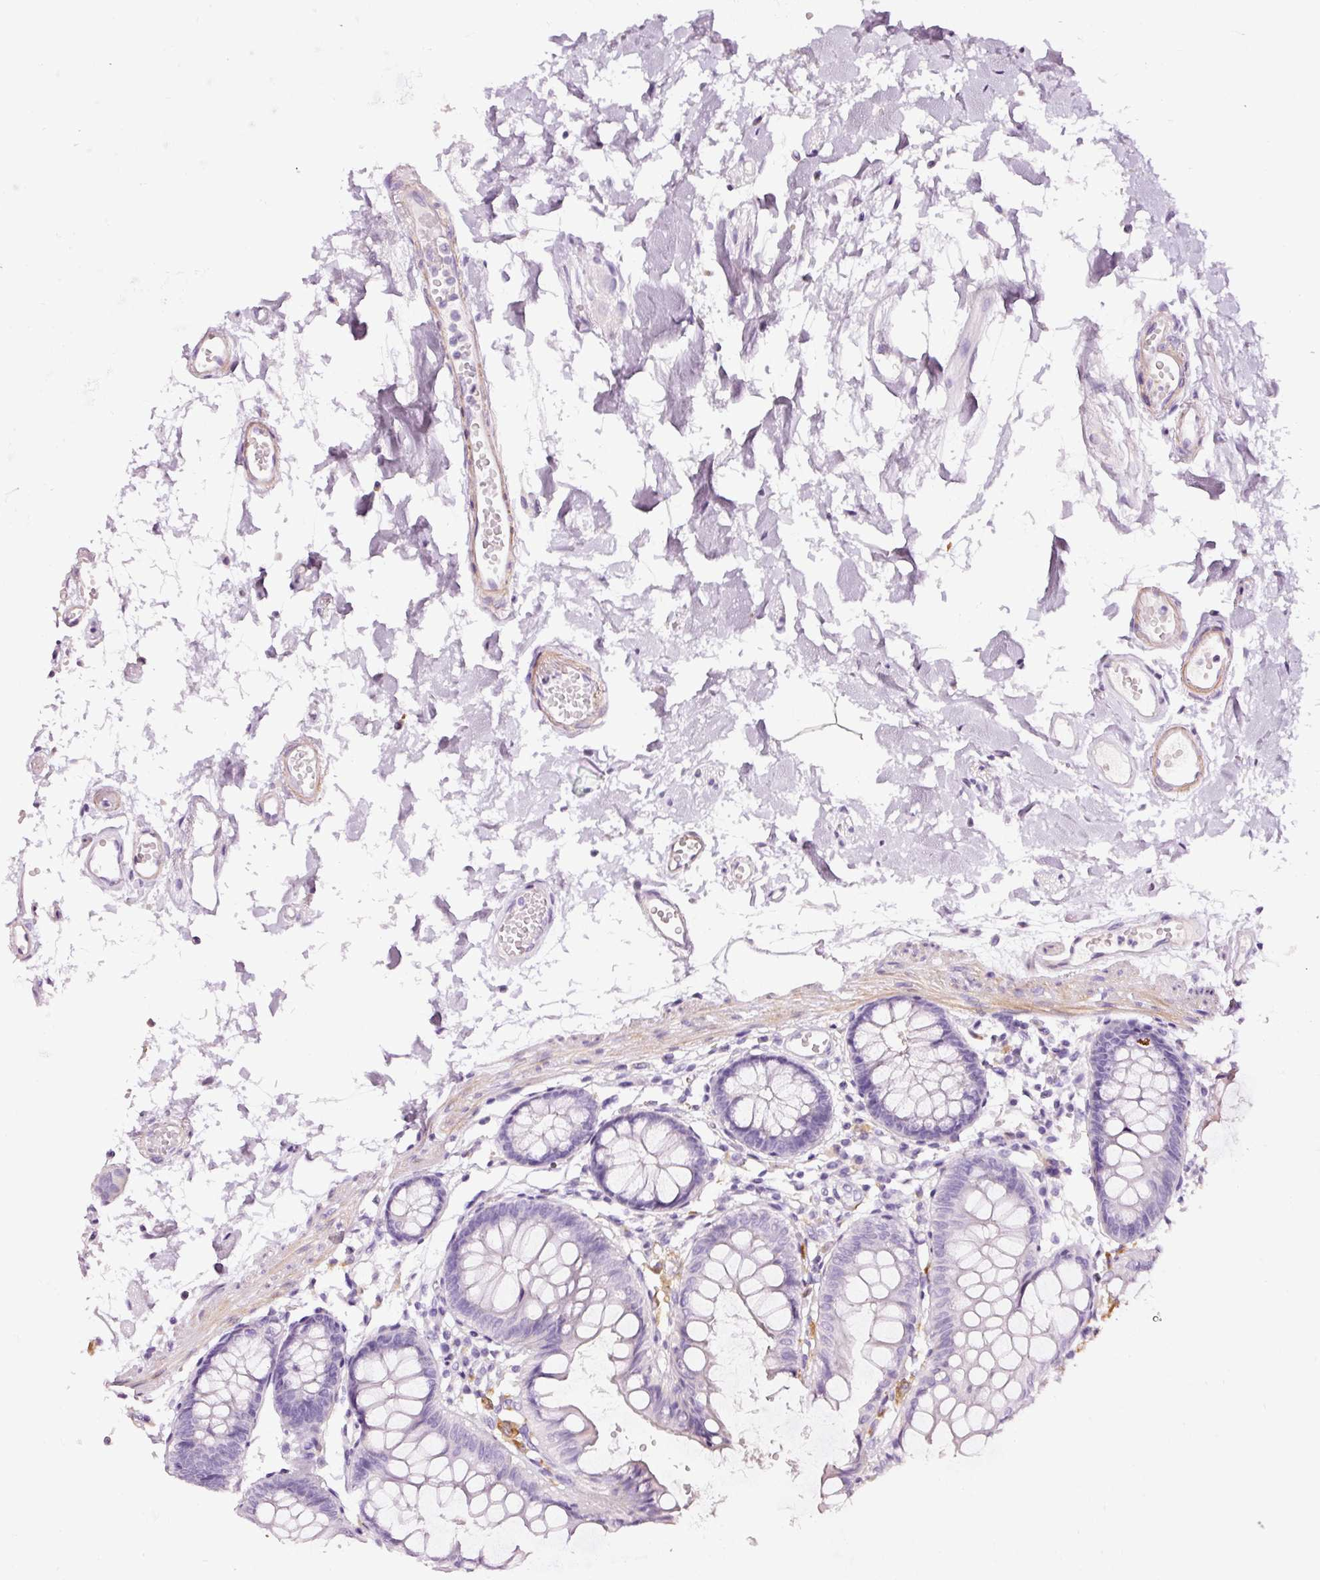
{"staining": {"intensity": "weak", "quantity": "25%-75%", "location": "cytoplasmic/membranous"}, "tissue": "colon", "cell_type": "Endothelial cells", "image_type": "normal", "snomed": [{"axis": "morphology", "description": "Normal tissue, NOS"}, {"axis": "topography", "description": "Colon"}], "caption": "Normal colon displays weak cytoplasmic/membranous staining in approximately 25%-75% of endothelial cells.", "gene": "CYB561A3", "patient": {"sex": "female", "age": 84}}